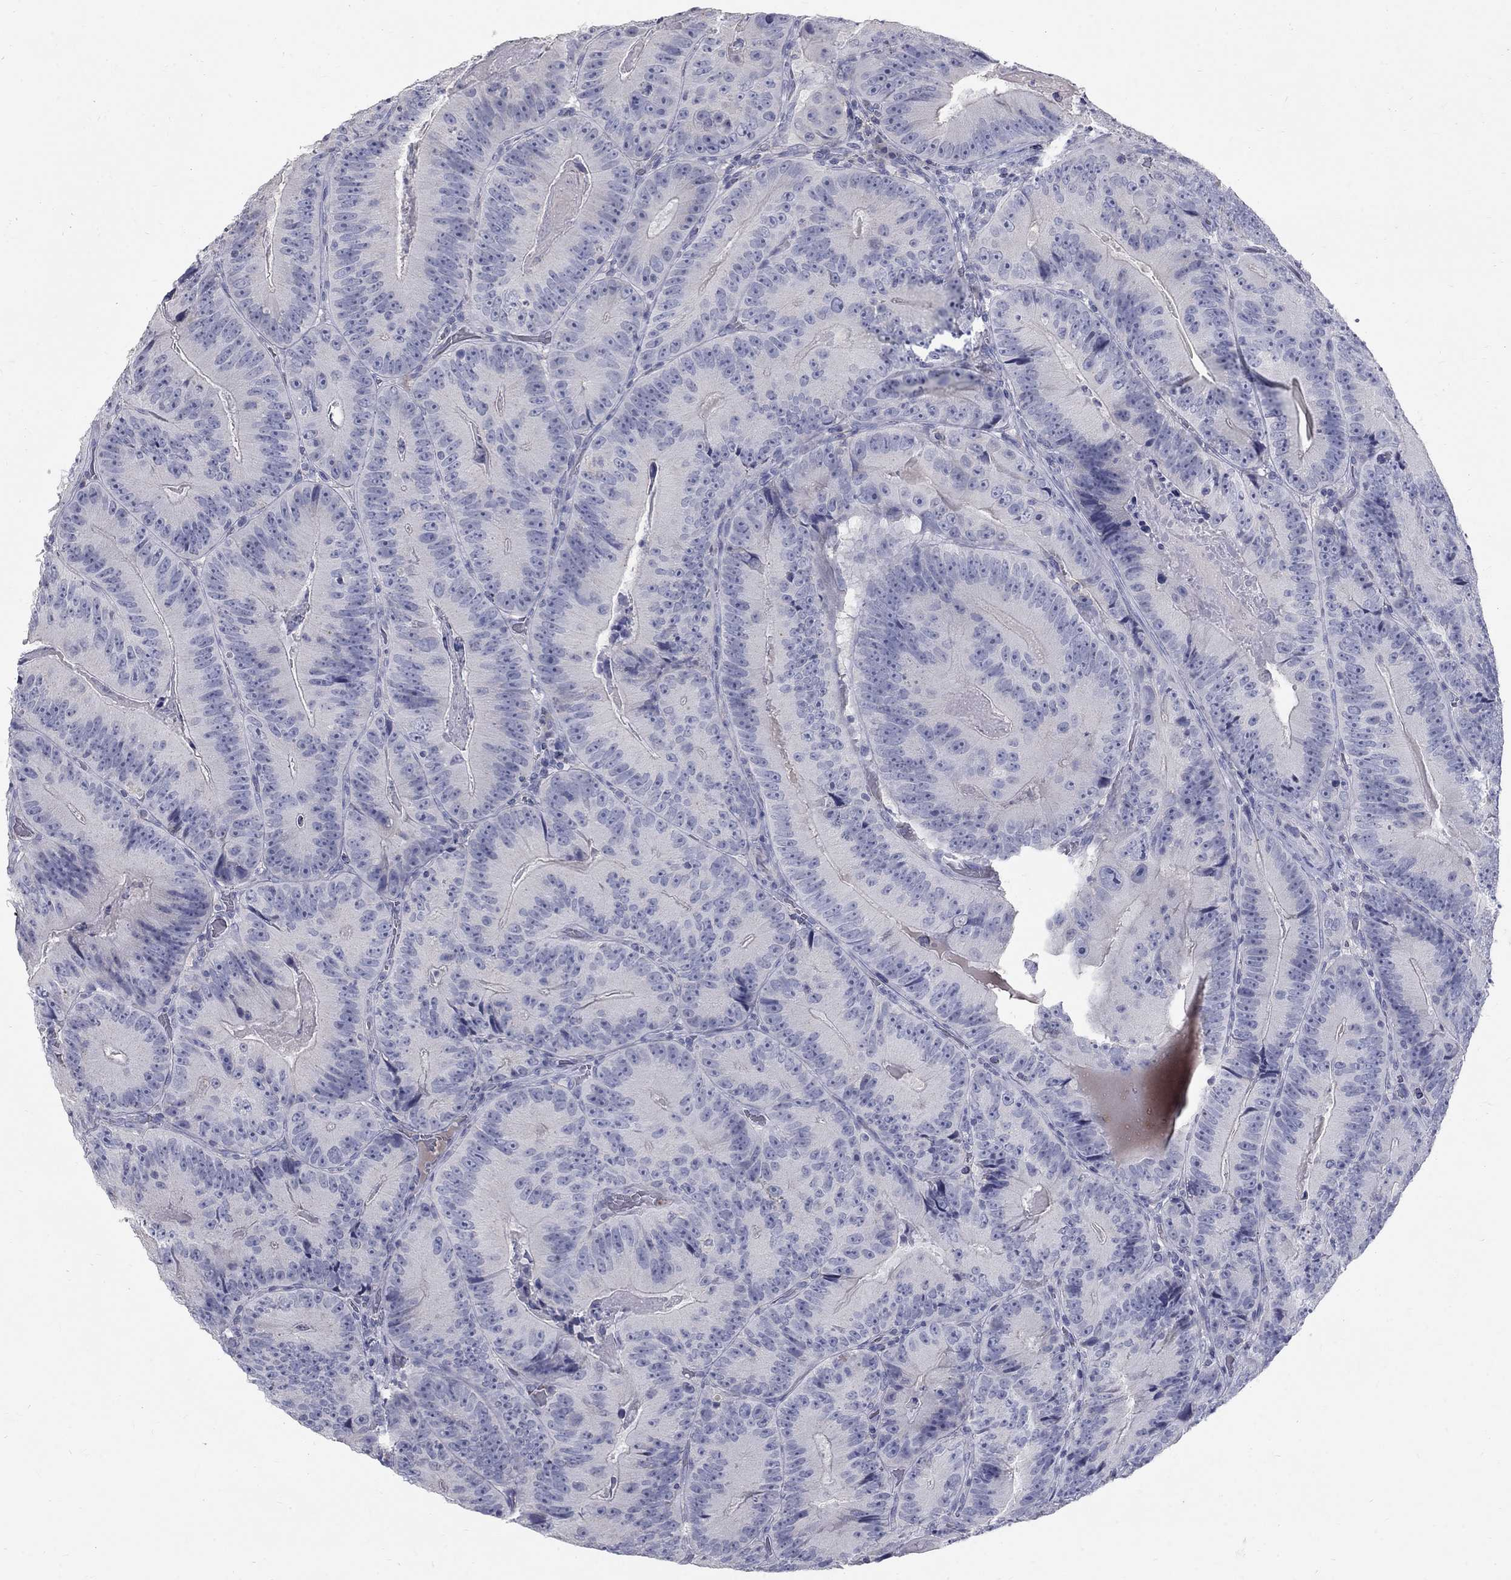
{"staining": {"intensity": "negative", "quantity": "none", "location": "none"}, "tissue": "colorectal cancer", "cell_type": "Tumor cells", "image_type": "cancer", "snomed": [{"axis": "morphology", "description": "Adenocarcinoma, NOS"}, {"axis": "topography", "description": "Colon"}], "caption": "High power microscopy micrograph of an immunohistochemistry histopathology image of colorectal adenocarcinoma, revealing no significant expression in tumor cells.", "gene": "PTH1R", "patient": {"sex": "female", "age": 86}}